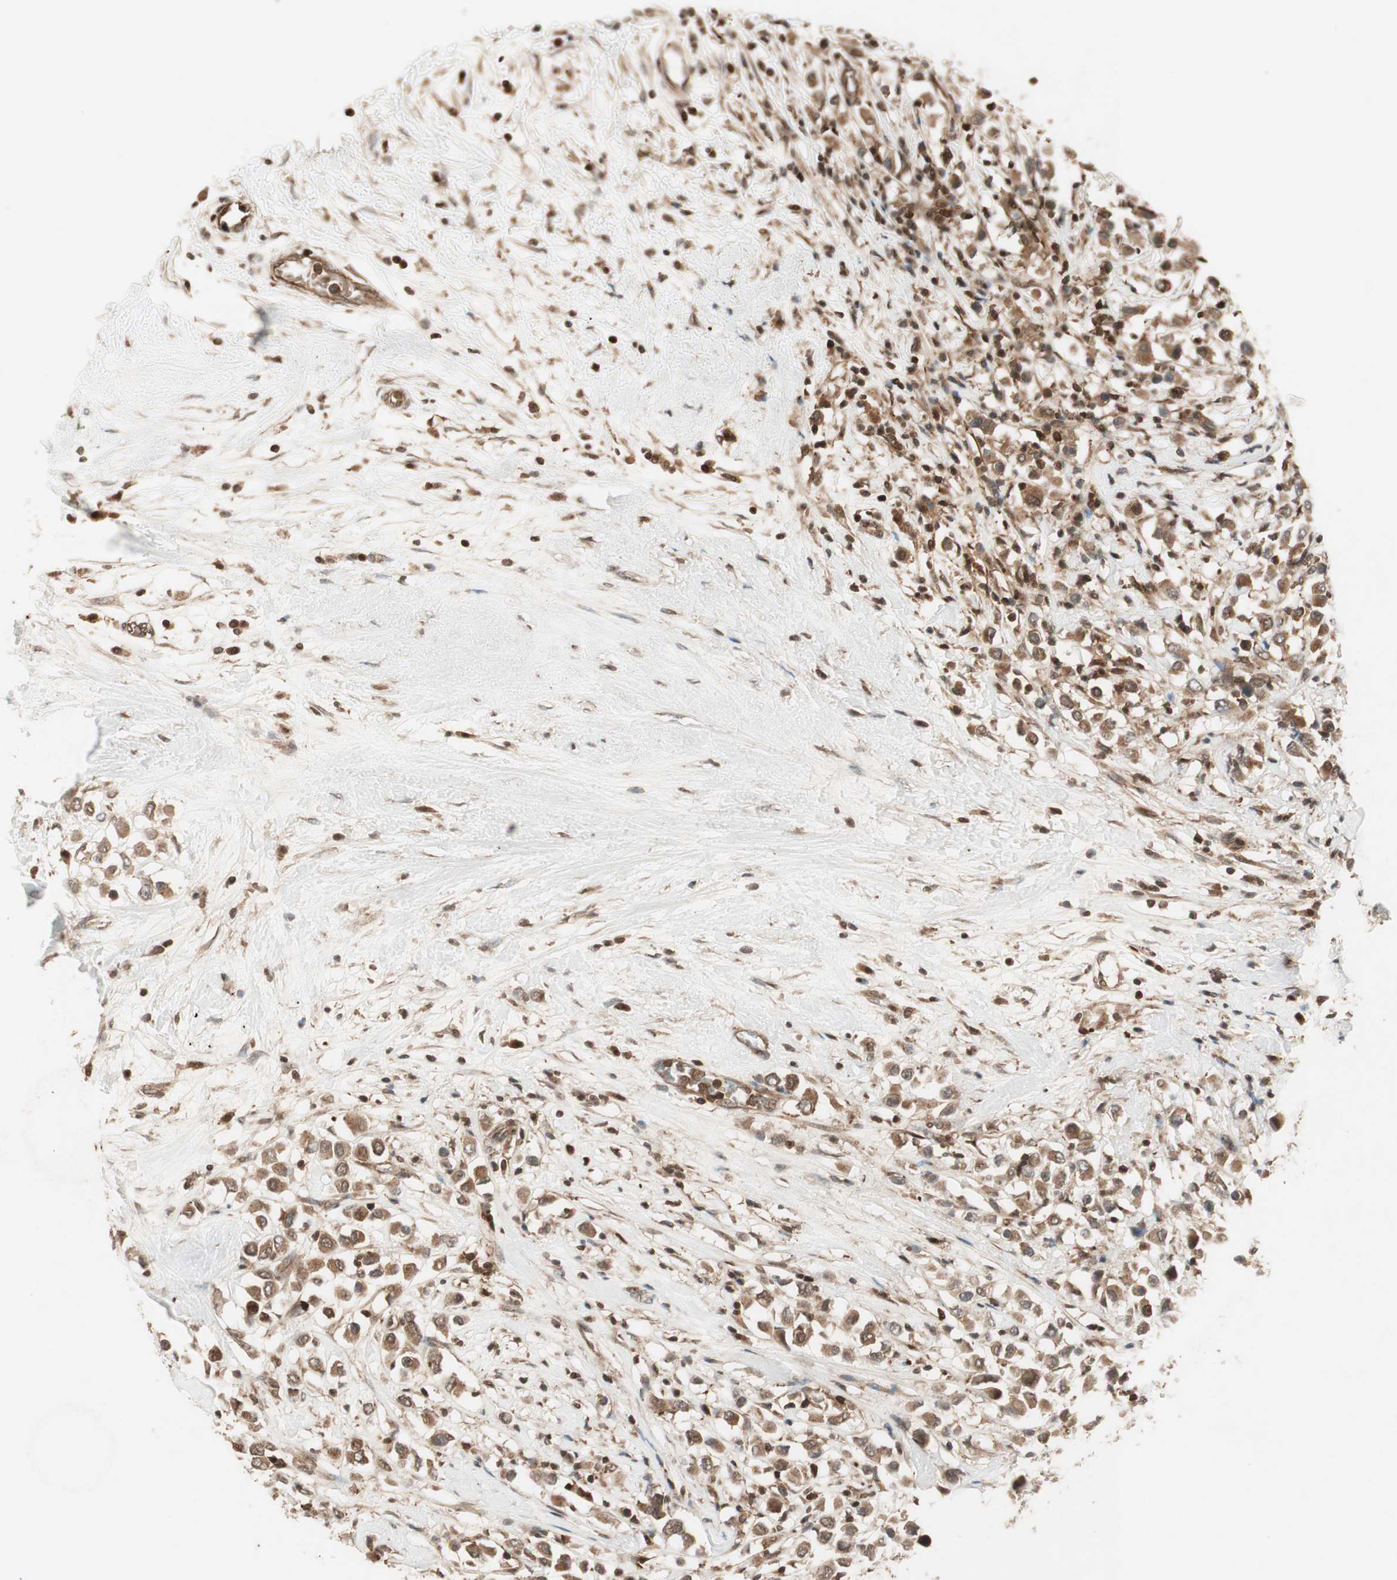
{"staining": {"intensity": "moderate", "quantity": ">75%", "location": "cytoplasmic/membranous"}, "tissue": "breast cancer", "cell_type": "Tumor cells", "image_type": "cancer", "snomed": [{"axis": "morphology", "description": "Duct carcinoma"}, {"axis": "topography", "description": "Breast"}], "caption": "Approximately >75% of tumor cells in human intraductal carcinoma (breast) reveal moderate cytoplasmic/membranous protein expression as visualized by brown immunohistochemical staining.", "gene": "EPHA8", "patient": {"sex": "female", "age": 61}}